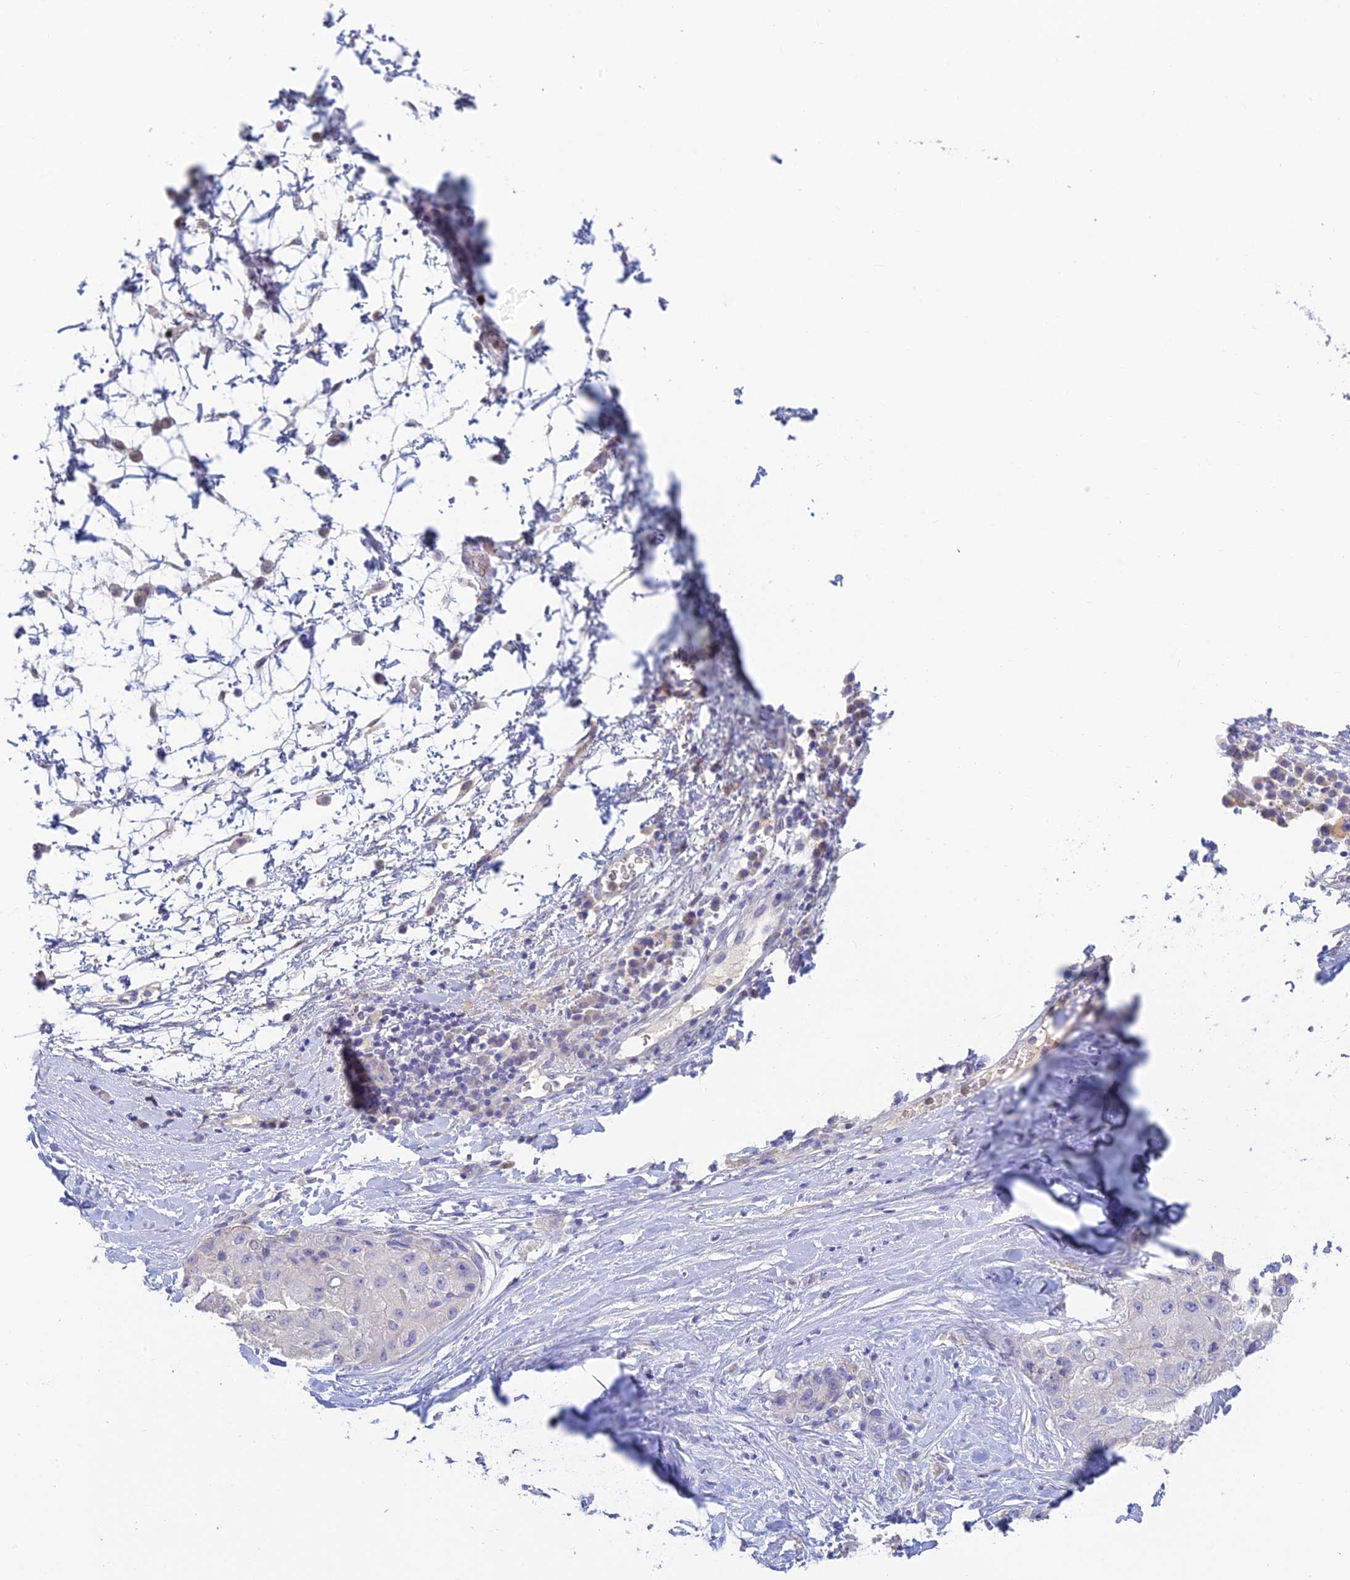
{"staining": {"intensity": "negative", "quantity": "none", "location": "none"}, "tissue": "liver cancer", "cell_type": "Tumor cells", "image_type": "cancer", "snomed": [{"axis": "morphology", "description": "Carcinoma, Hepatocellular, NOS"}, {"axis": "topography", "description": "Liver"}], "caption": "High power microscopy image of an immunohistochemistry (IHC) photomicrograph of liver cancer, revealing no significant staining in tumor cells.", "gene": "INTS13", "patient": {"sex": "male", "age": 80}}